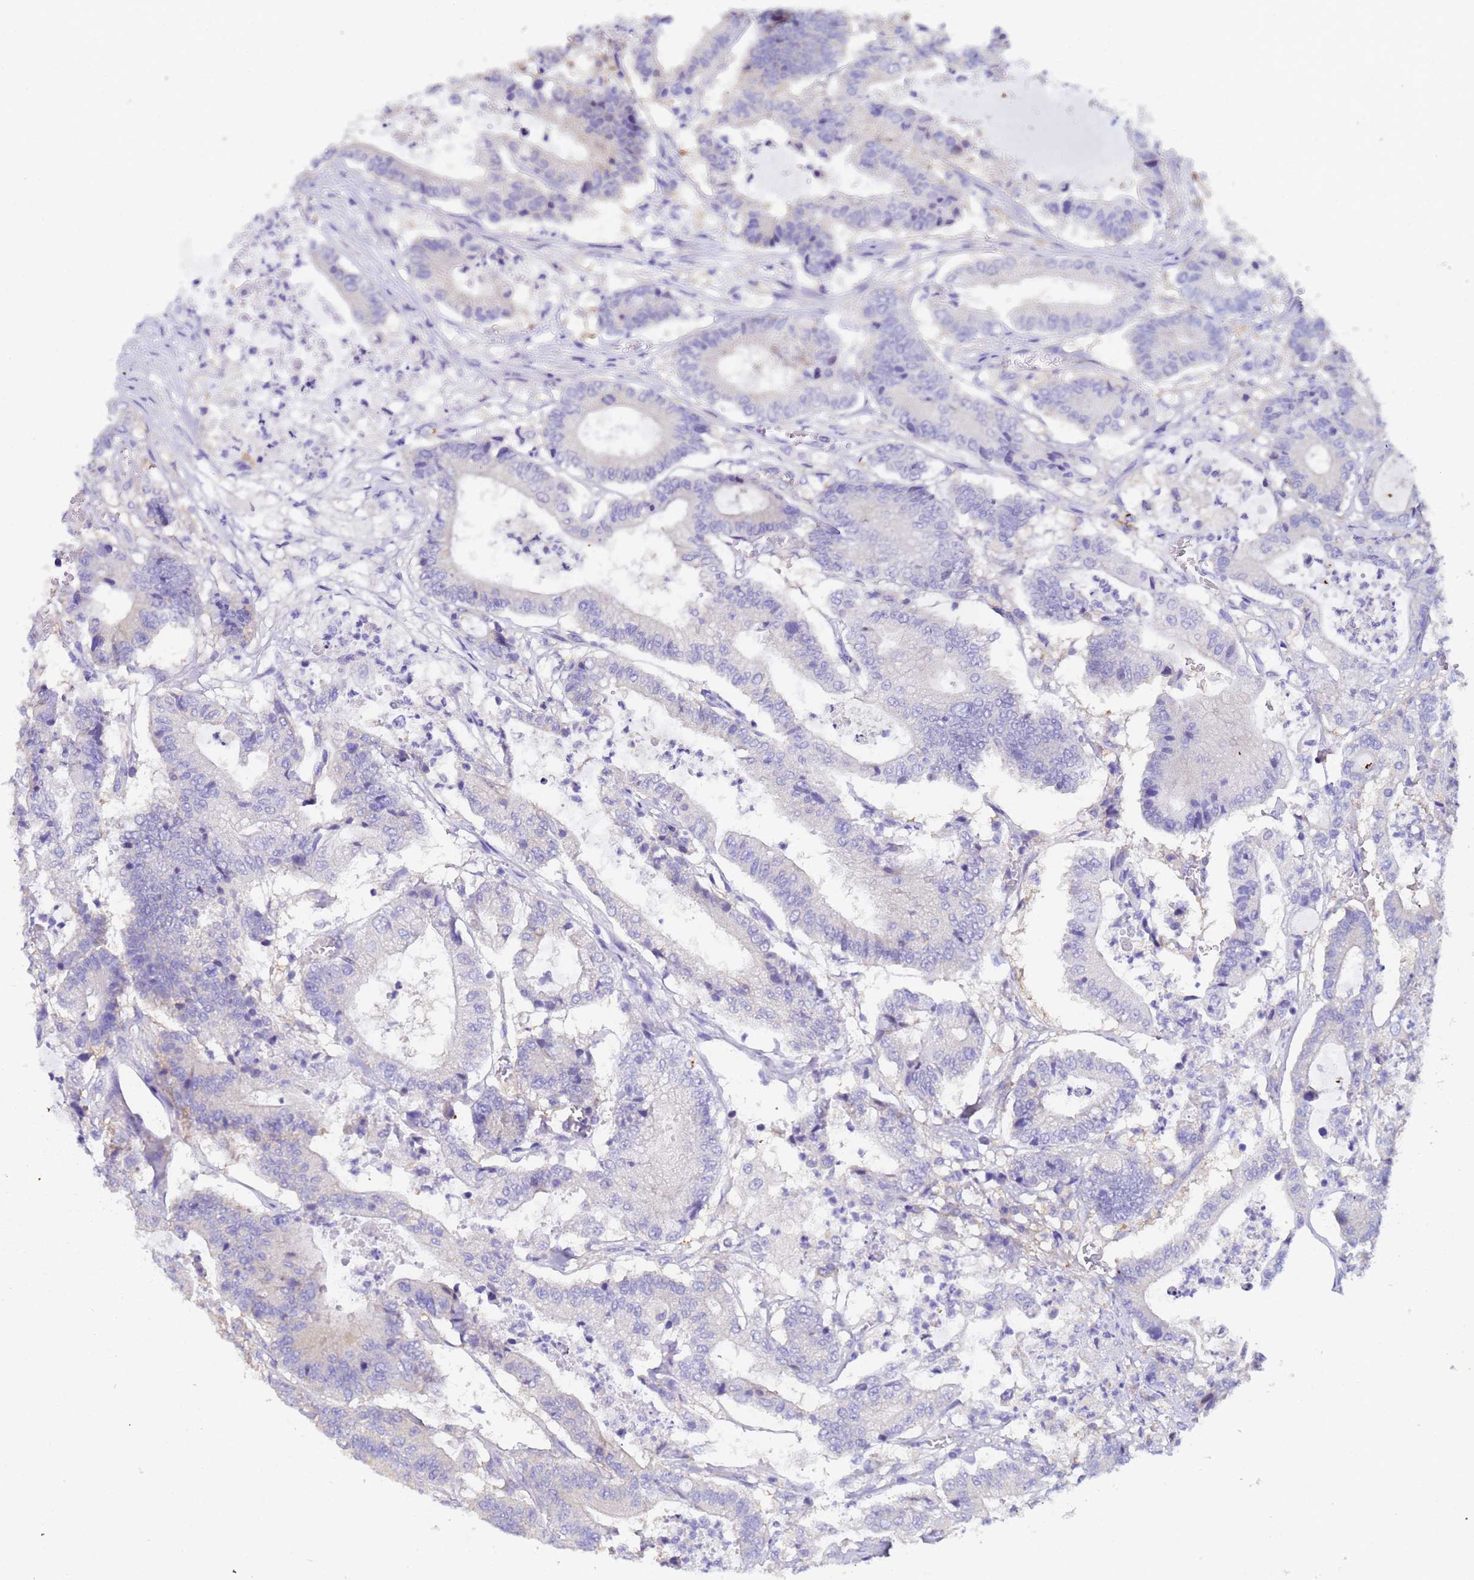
{"staining": {"intensity": "negative", "quantity": "none", "location": "none"}, "tissue": "colorectal cancer", "cell_type": "Tumor cells", "image_type": "cancer", "snomed": [{"axis": "morphology", "description": "Adenocarcinoma, NOS"}, {"axis": "topography", "description": "Colon"}], "caption": "A histopathology image of adenocarcinoma (colorectal) stained for a protein shows no brown staining in tumor cells.", "gene": "UBE2O", "patient": {"sex": "female", "age": 84}}